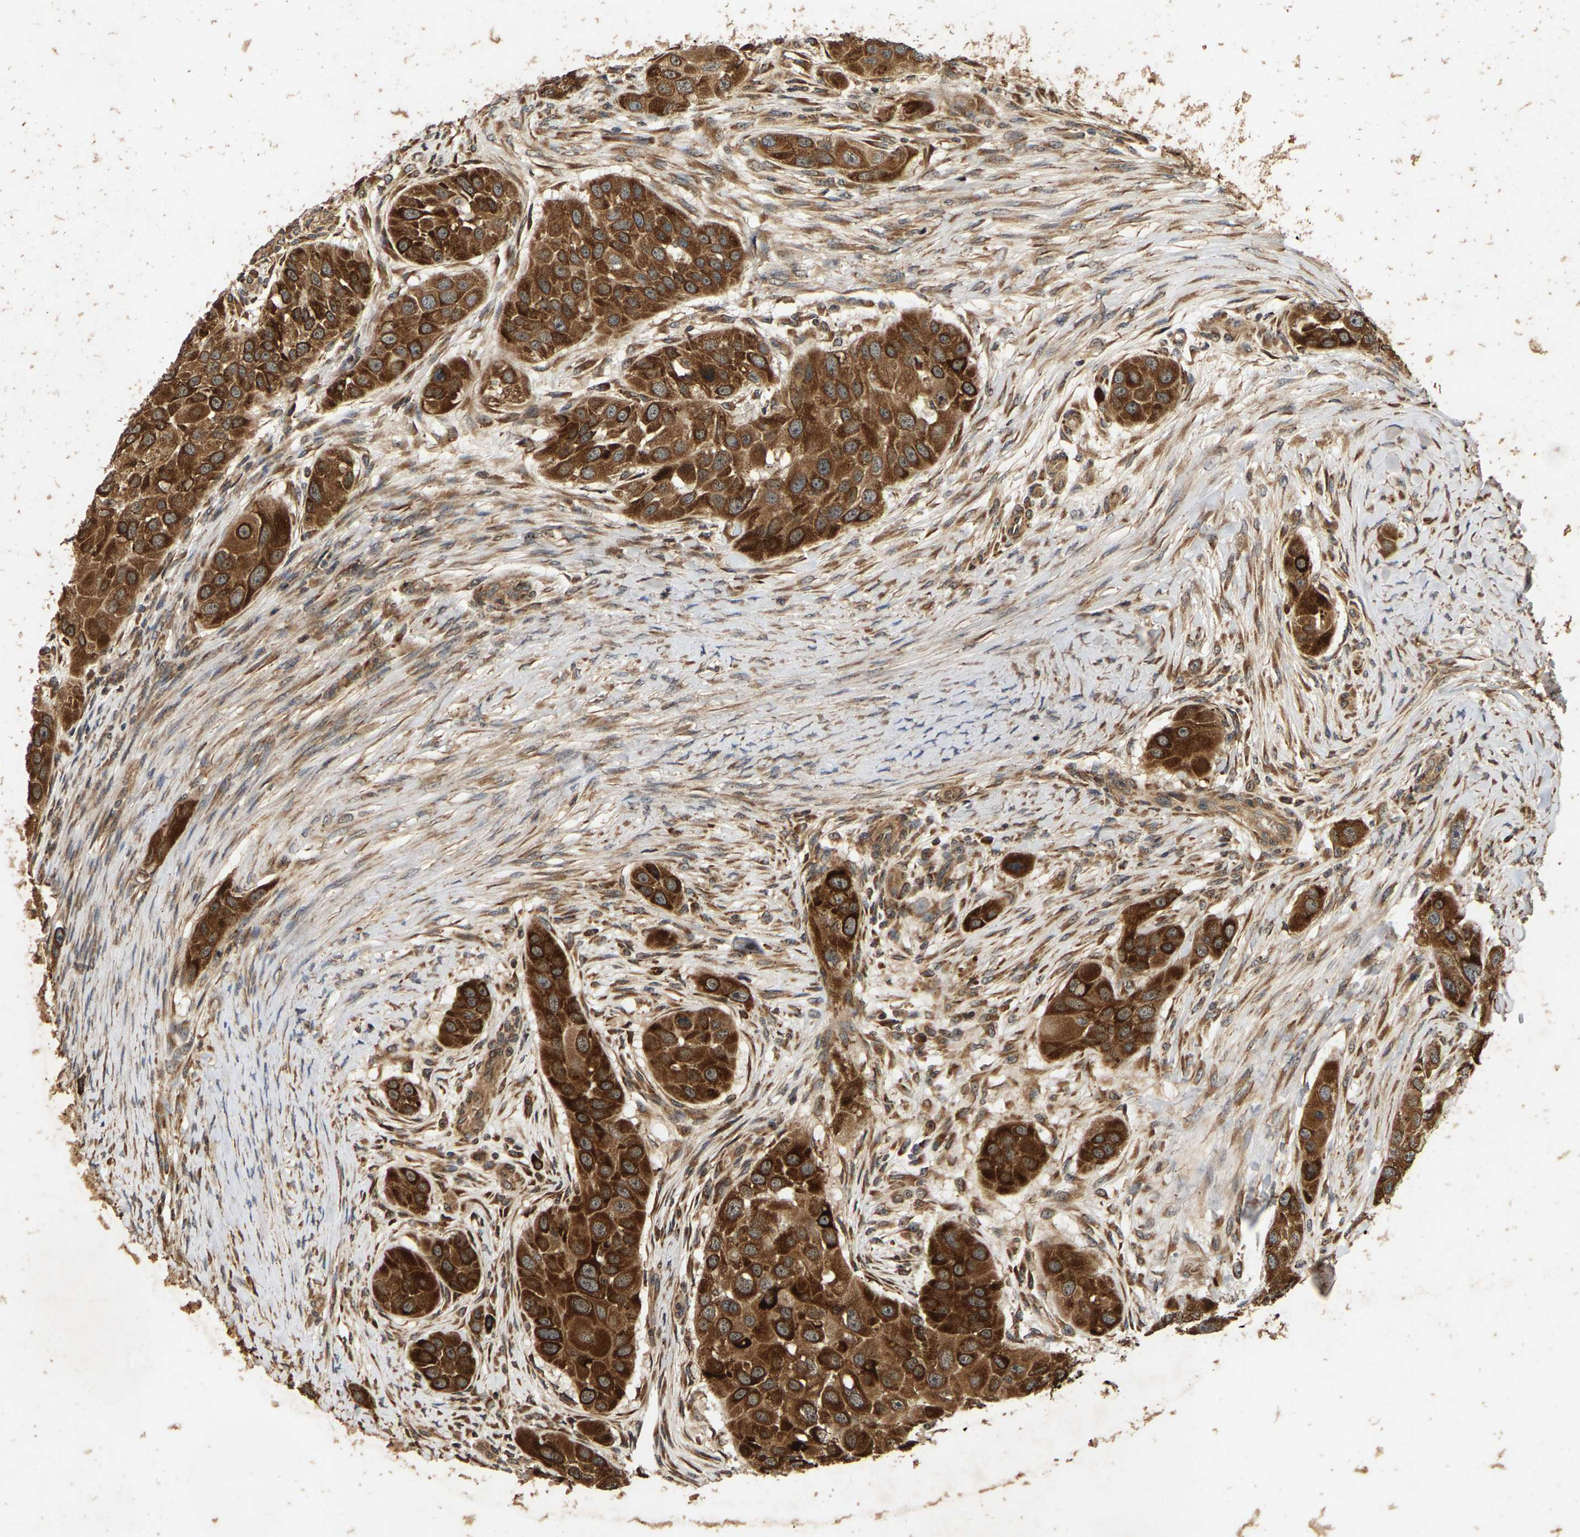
{"staining": {"intensity": "strong", "quantity": ">75%", "location": "cytoplasmic/membranous"}, "tissue": "head and neck cancer", "cell_type": "Tumor cells", "image_type": "cancer", "snomed": [{"axis": "morphology", "description": "Normal tissue, NOS"}, {"axis": "morphology", "description": "Squamous cell carcinoma, NOS"}, {"axis": "topography", "description": "Skeletal muscle"}, {"axis": "topography", "description": "Head-Neck"}], "caption": "Protein expression analysis of human squamous cell carcinoma (head and neck) reveals strong cytoplasmic/membranous staining in about >75% of tumor cells.", "gene": "CIDEC", "patient": {"sex": "male", "age": 51}}